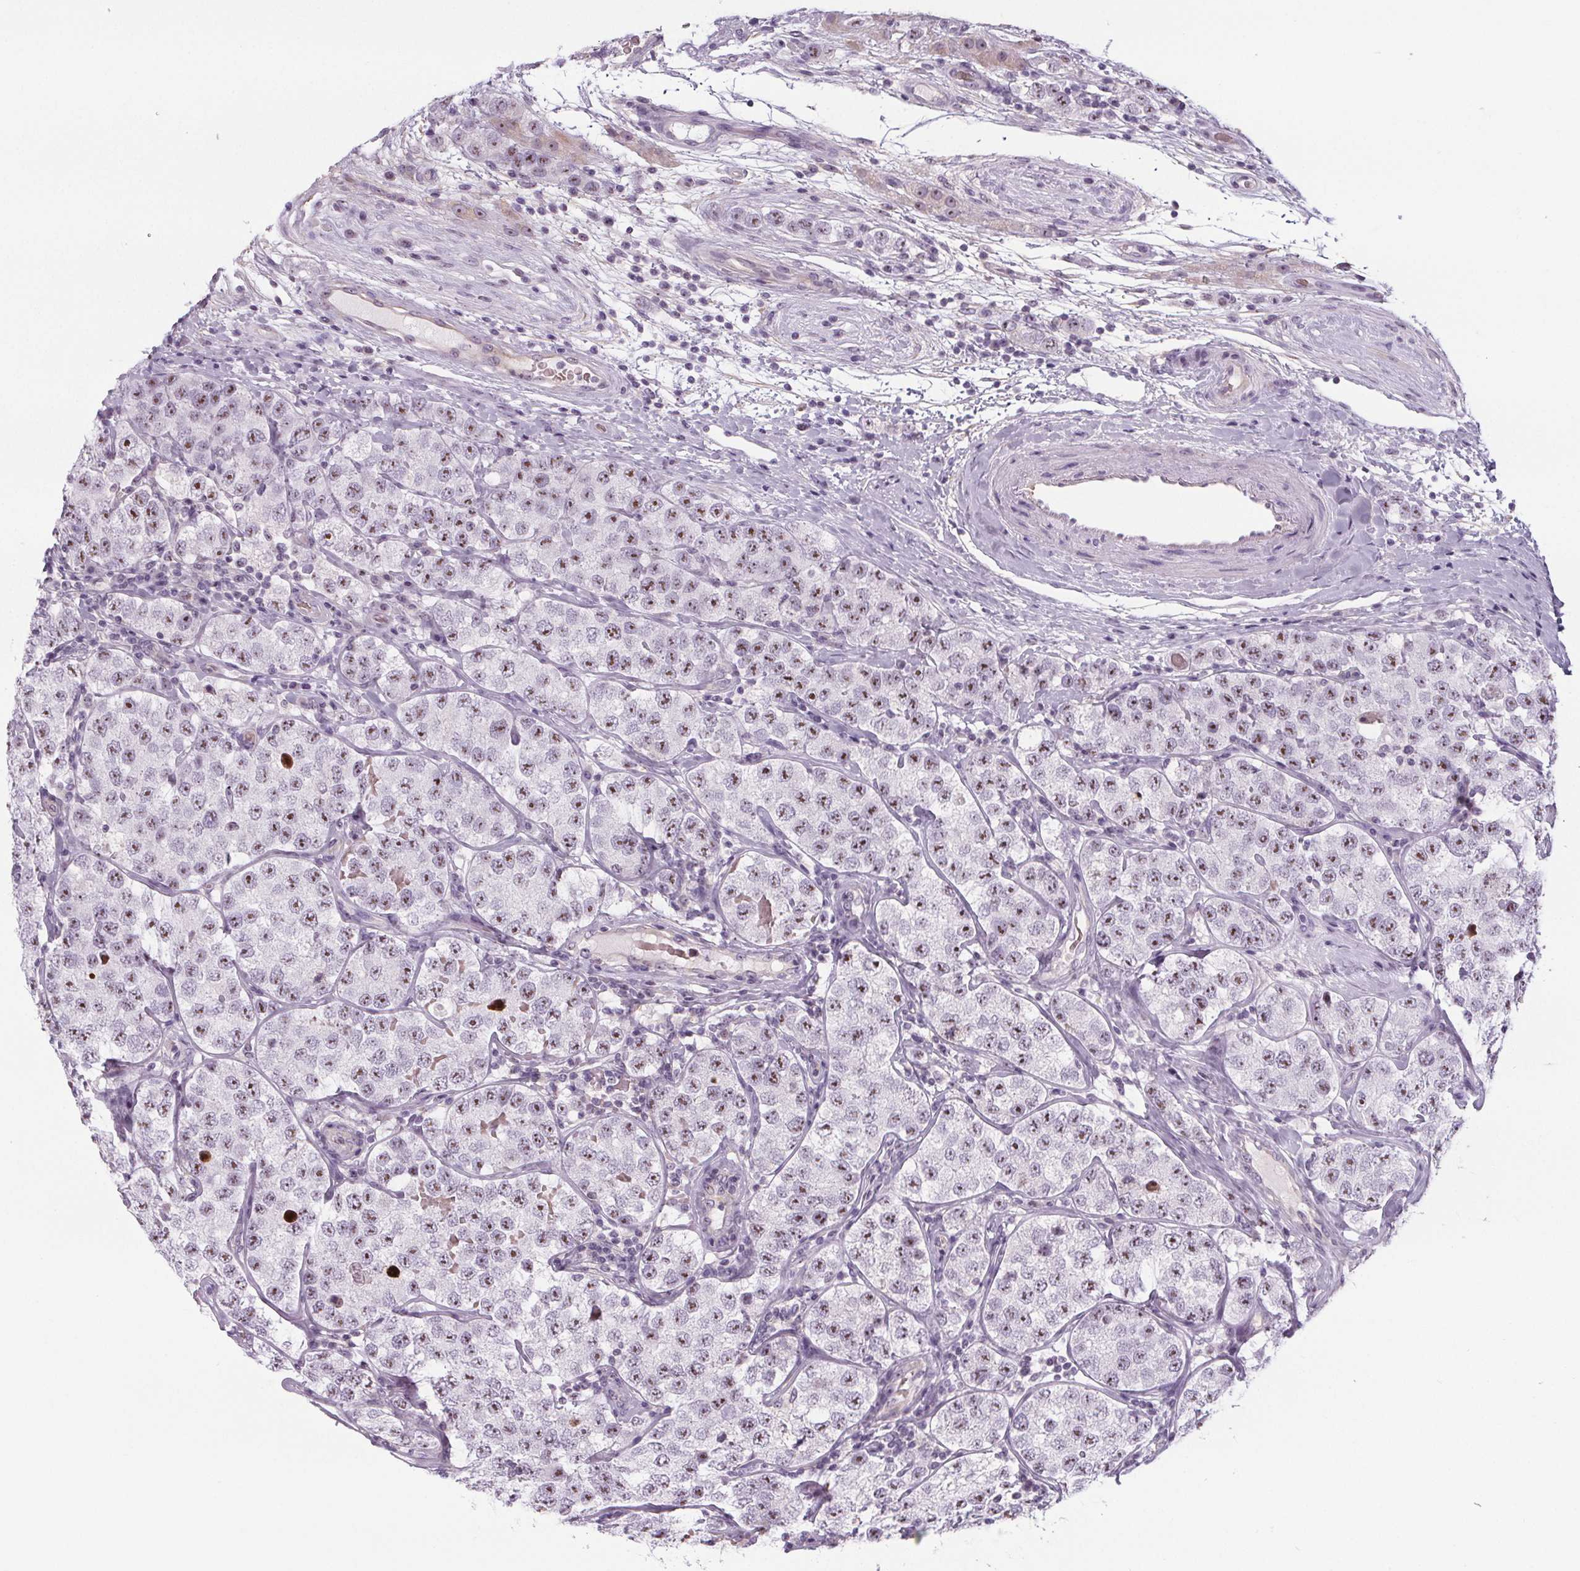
{"staining": {"intensity": "moderate", "quantity": ">75%", "location": "nuclear"}, "tissue": "testis cancer", "cell_type": "Tumor cells", "image_type": "cancer", "snomed": [{"axis": "morphology", "description": "Seminoma, NOS"}, {"axis": "topography", "description": "Testis"}], "caption": "An immunohistochemistry (IHC) histopathology image of tumor tissue is shown. Protein staining in brown highlights moderate nuclear positivity in seminoma (testis) within tumor cells.", "gene": "NOLC1", "patient": {"sex": "male", "age": 34}}